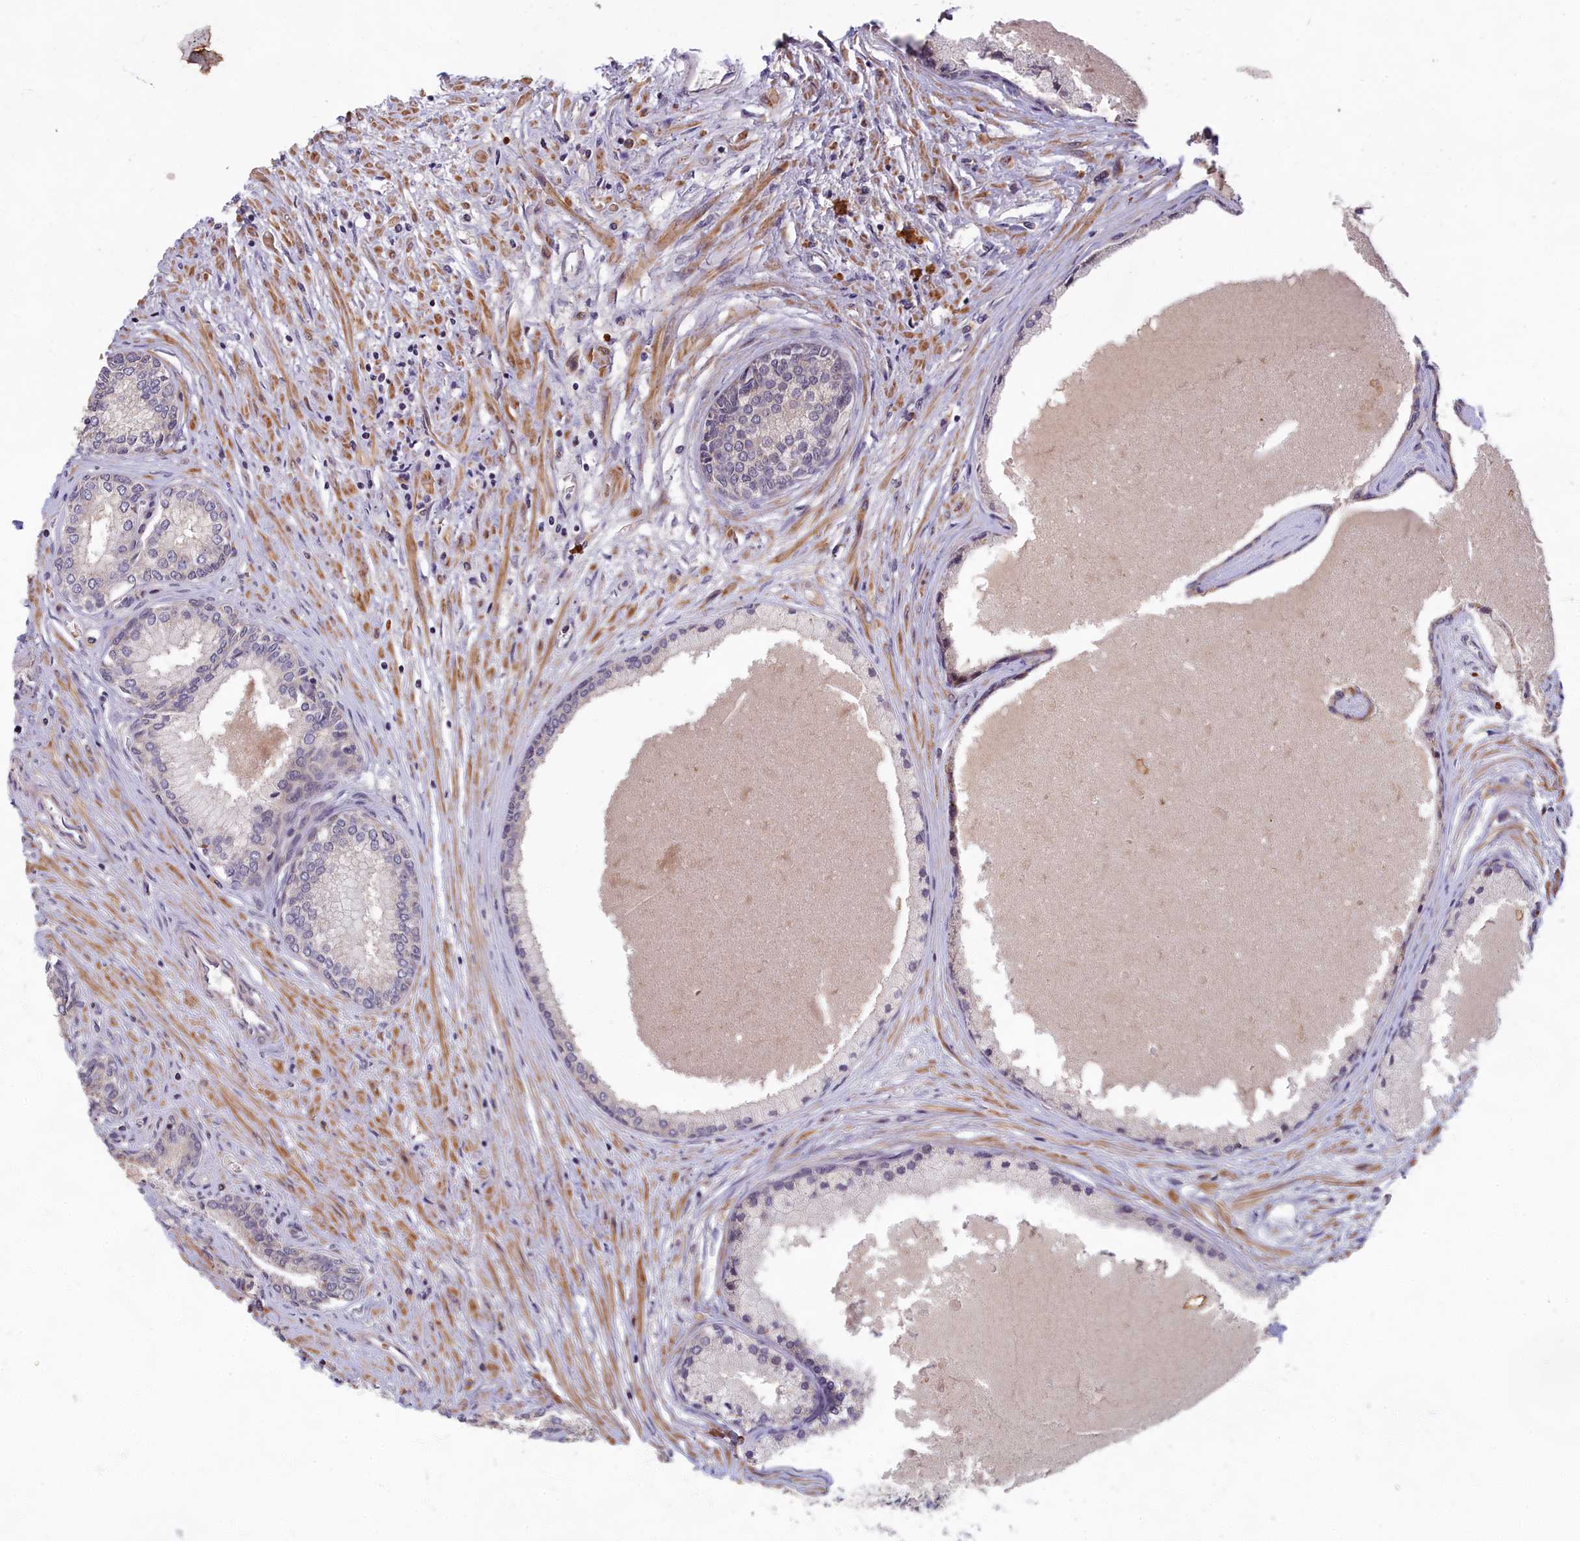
{"staining": {"intensity": "negative", "quantity": "none", "location": "none"}, "tissue": "prostate cancer", "cell_type": "Tumor cells", "image_type": "cancer", "snomed": [{"axis": "morphology", "description": "Adenocarcinoma, High grade"}, {"axis": "topography", "description": "Prostate"}], "caption": "This is a micrograph of immunohistochemistry staining of prostate high-grade adenocarcinoma, which shows no expression in tumor cells. (DAB IHC visualized using brightfield microscopy, high magnification).", "gene": "EARS2", "patient": {"sex": "male", "age": 74}}